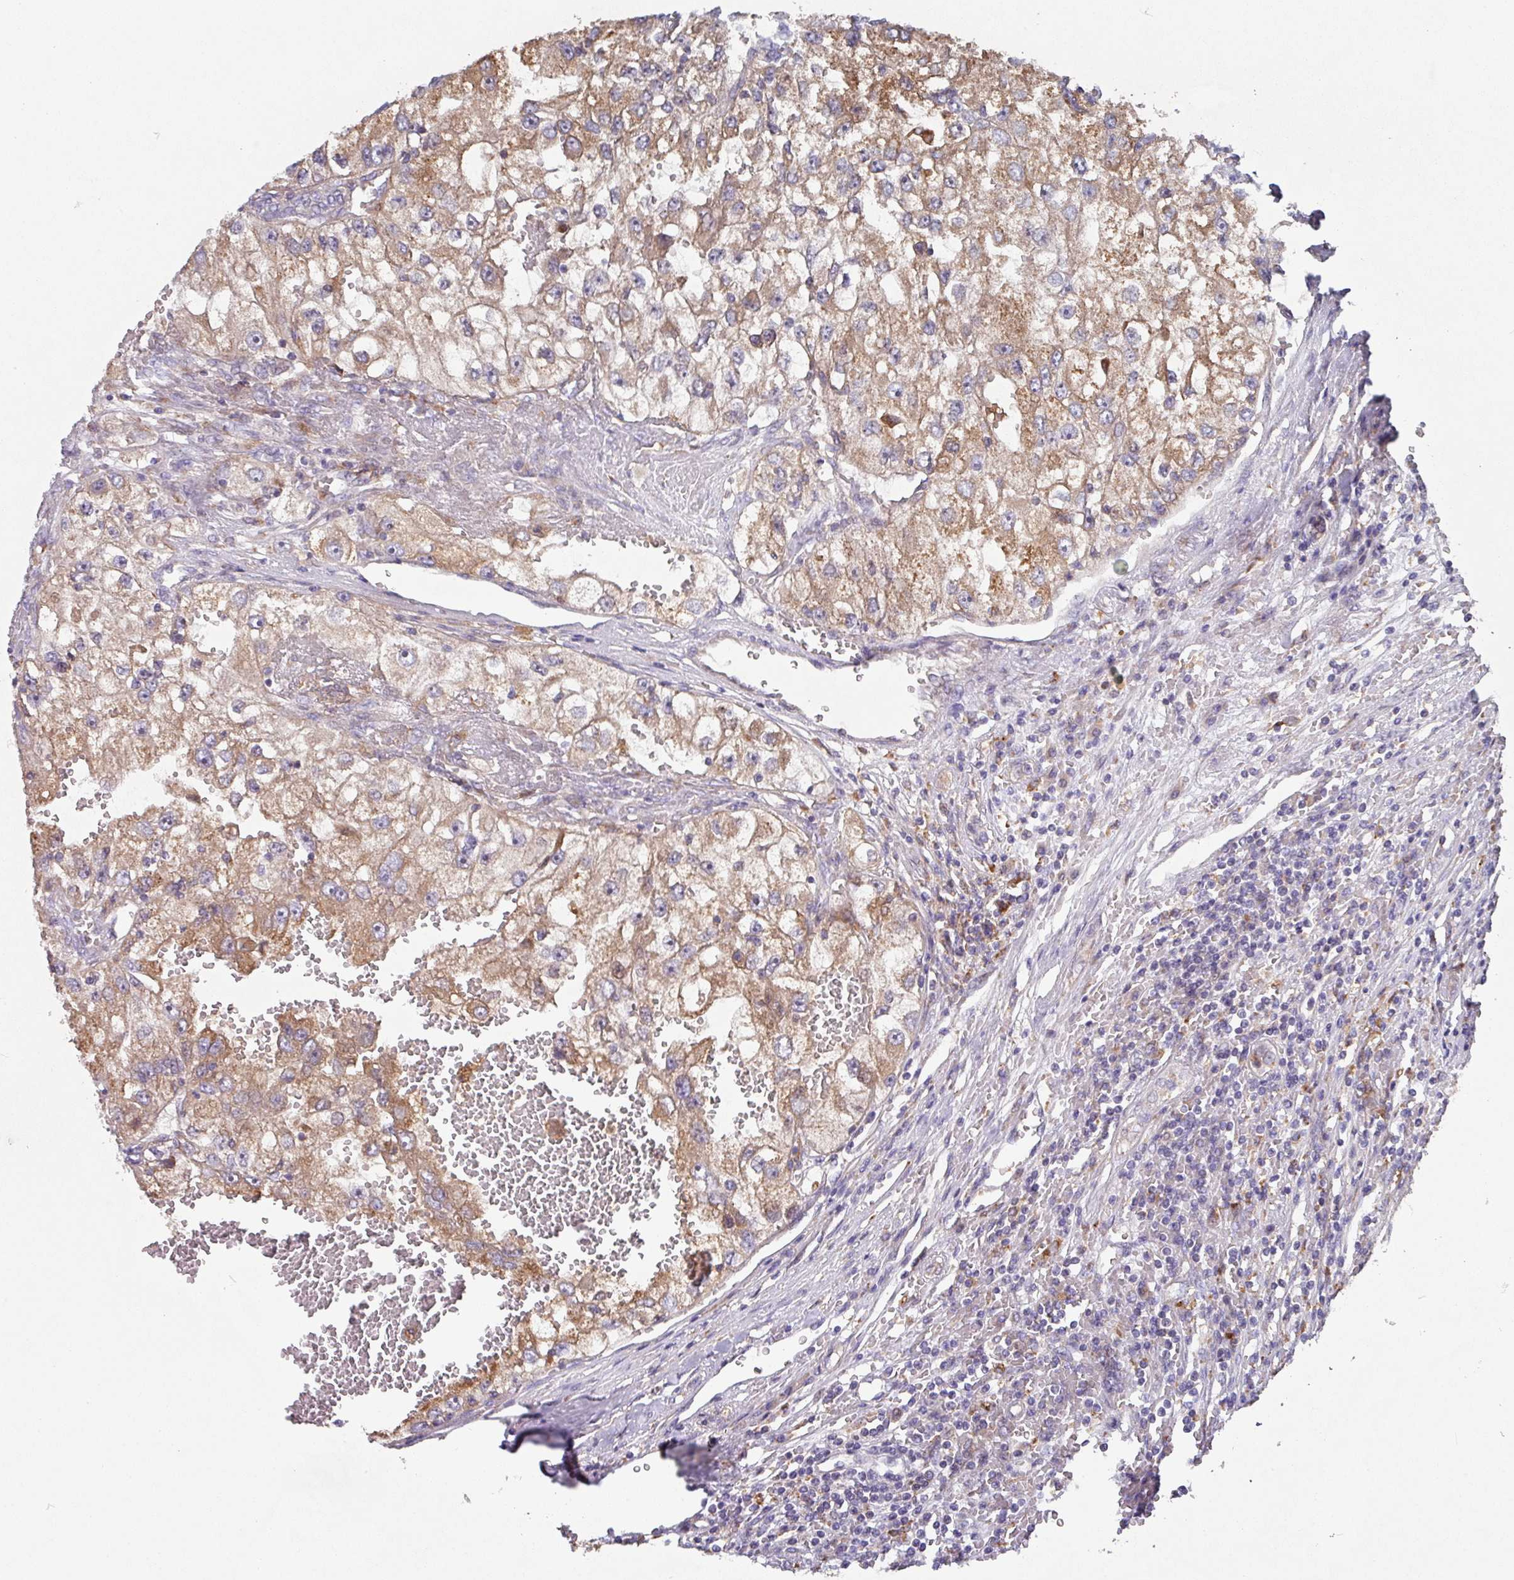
{"staining": {"intensity": "moderate", "quantity": ">75%", "location": "cytoplasmic/membranous"}, "tissue": "renal cancer", "cell_type": "Tumor cells", "image_type": "cancer", "snomed": [{"axis": "morphology", "description": "Adenocarcinoma, NOS"}, {"axis": "topography", "description": "Kidney"}], "caption": "High-power microscopy captured an IHC histopathology image of renal adenocarcinoma, revealing moderate cytoplasmic/membranous positivity in about >75% of tumor cells. The staining was performed using DAB (3,3'-diaminobenzidine), with brown indicating positive protein expression. Nuclei are stained blue with hematoxylin.", "gene": "TRIM14", "patient": {"sex": "male", "age": 63}}